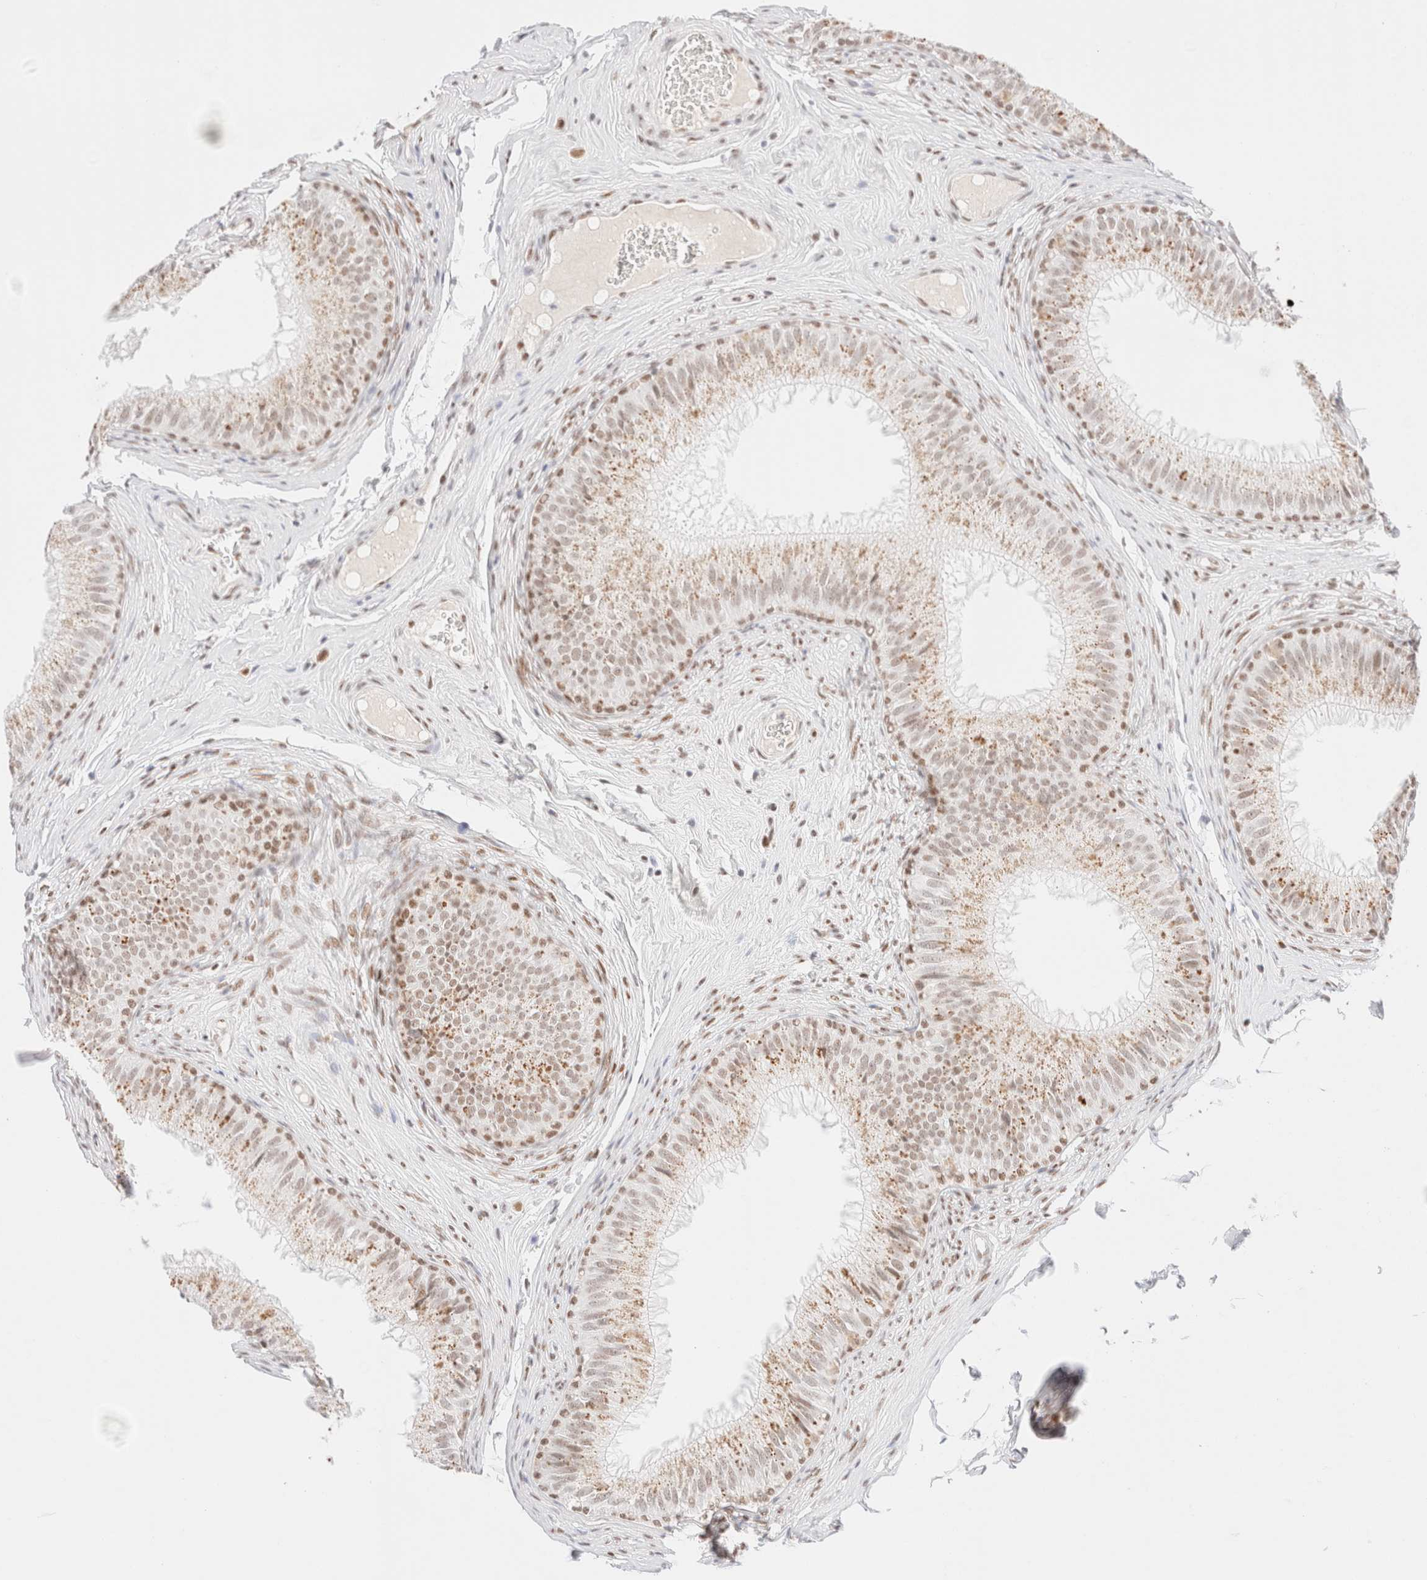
{"staining": {"intensity": "moderate", "quantity": ">75%", "location": "cytoplasmic/membranous,nuclear"}, "tissue": "epididymis", "cell_type": "Glandular cells", "image_type": "normal", "snomed": [{"axis": "morphology", "description": "Normal tissue, NOS"}, {"axis": "topography", "description": "Epididymis"}], "caption": "IHC photomicrograph of normal epididymis: epididymis stained using immunohistochemistry displays medium levels of moderate protein expression localized specifically in the cytoplasmic/membranous,nuclear of glandular cells, appearing as a cytoplasmic/membranous,nuclear brown color.", "gene": "CIC", "patient": {"sex": "male", "age": 32}}